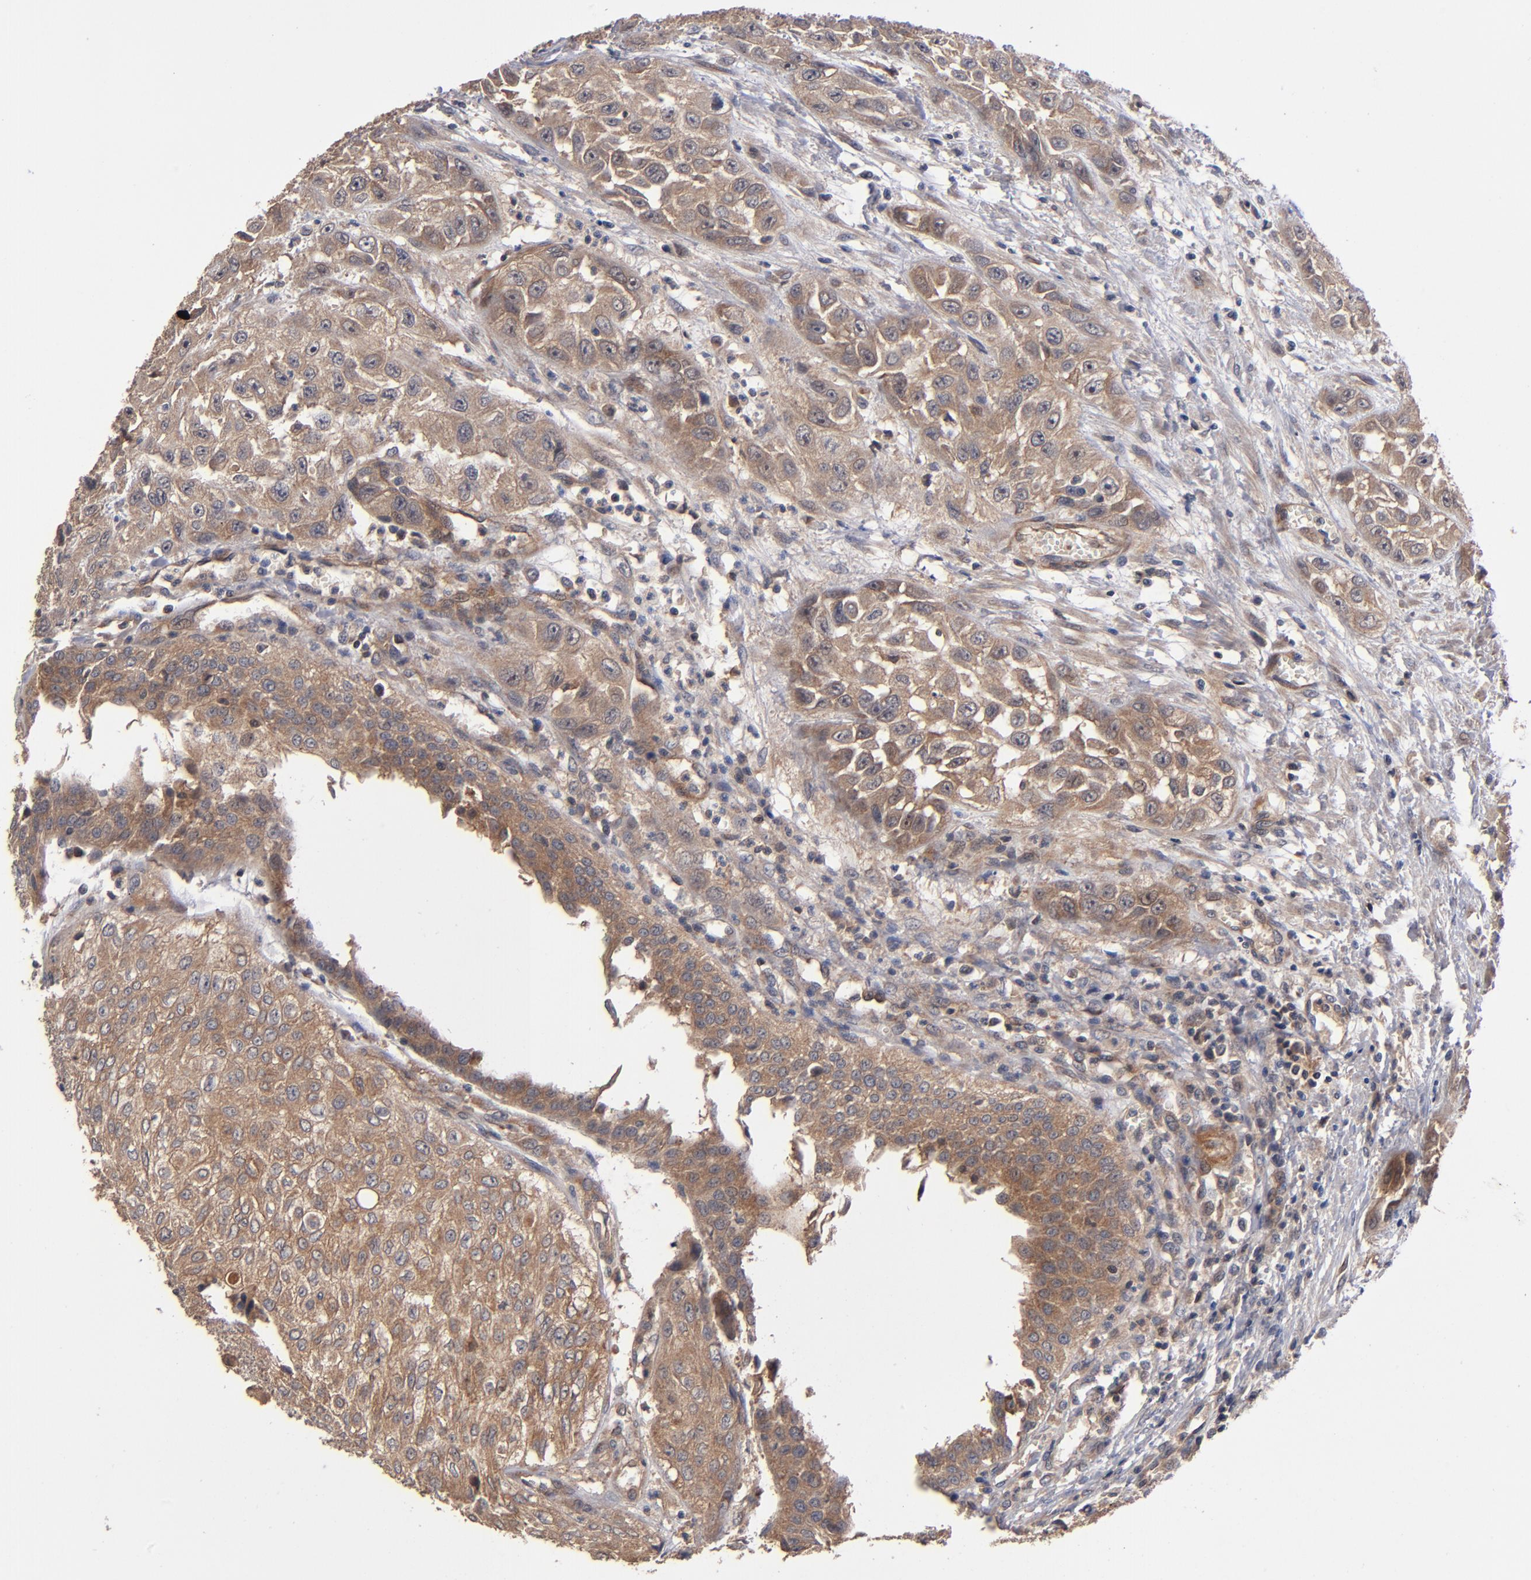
{"staining": {"intensity": "moderate", "quantity": ">75%", "location": "cytoplasmic/membranous"}, "tissue": "urothelial cancer", "cell_type": "Tumor cells", "image_type": "cancer", "snomed": [{"axis": "morphology", "description": "Urothelial carcinoma, High grade"}, {"axis": "topography", "description": "Urinary bladder"}], "caption": "Moderate cytoplasmic/membranous positivity for a protein is appreciated in approximately >75% of tumor cells of urothelial carcinoma (high-grade) using immunohistochemistry (IHC).", "gene": "BDKRB1", "patient": {"sex": "male", "age": 57}}